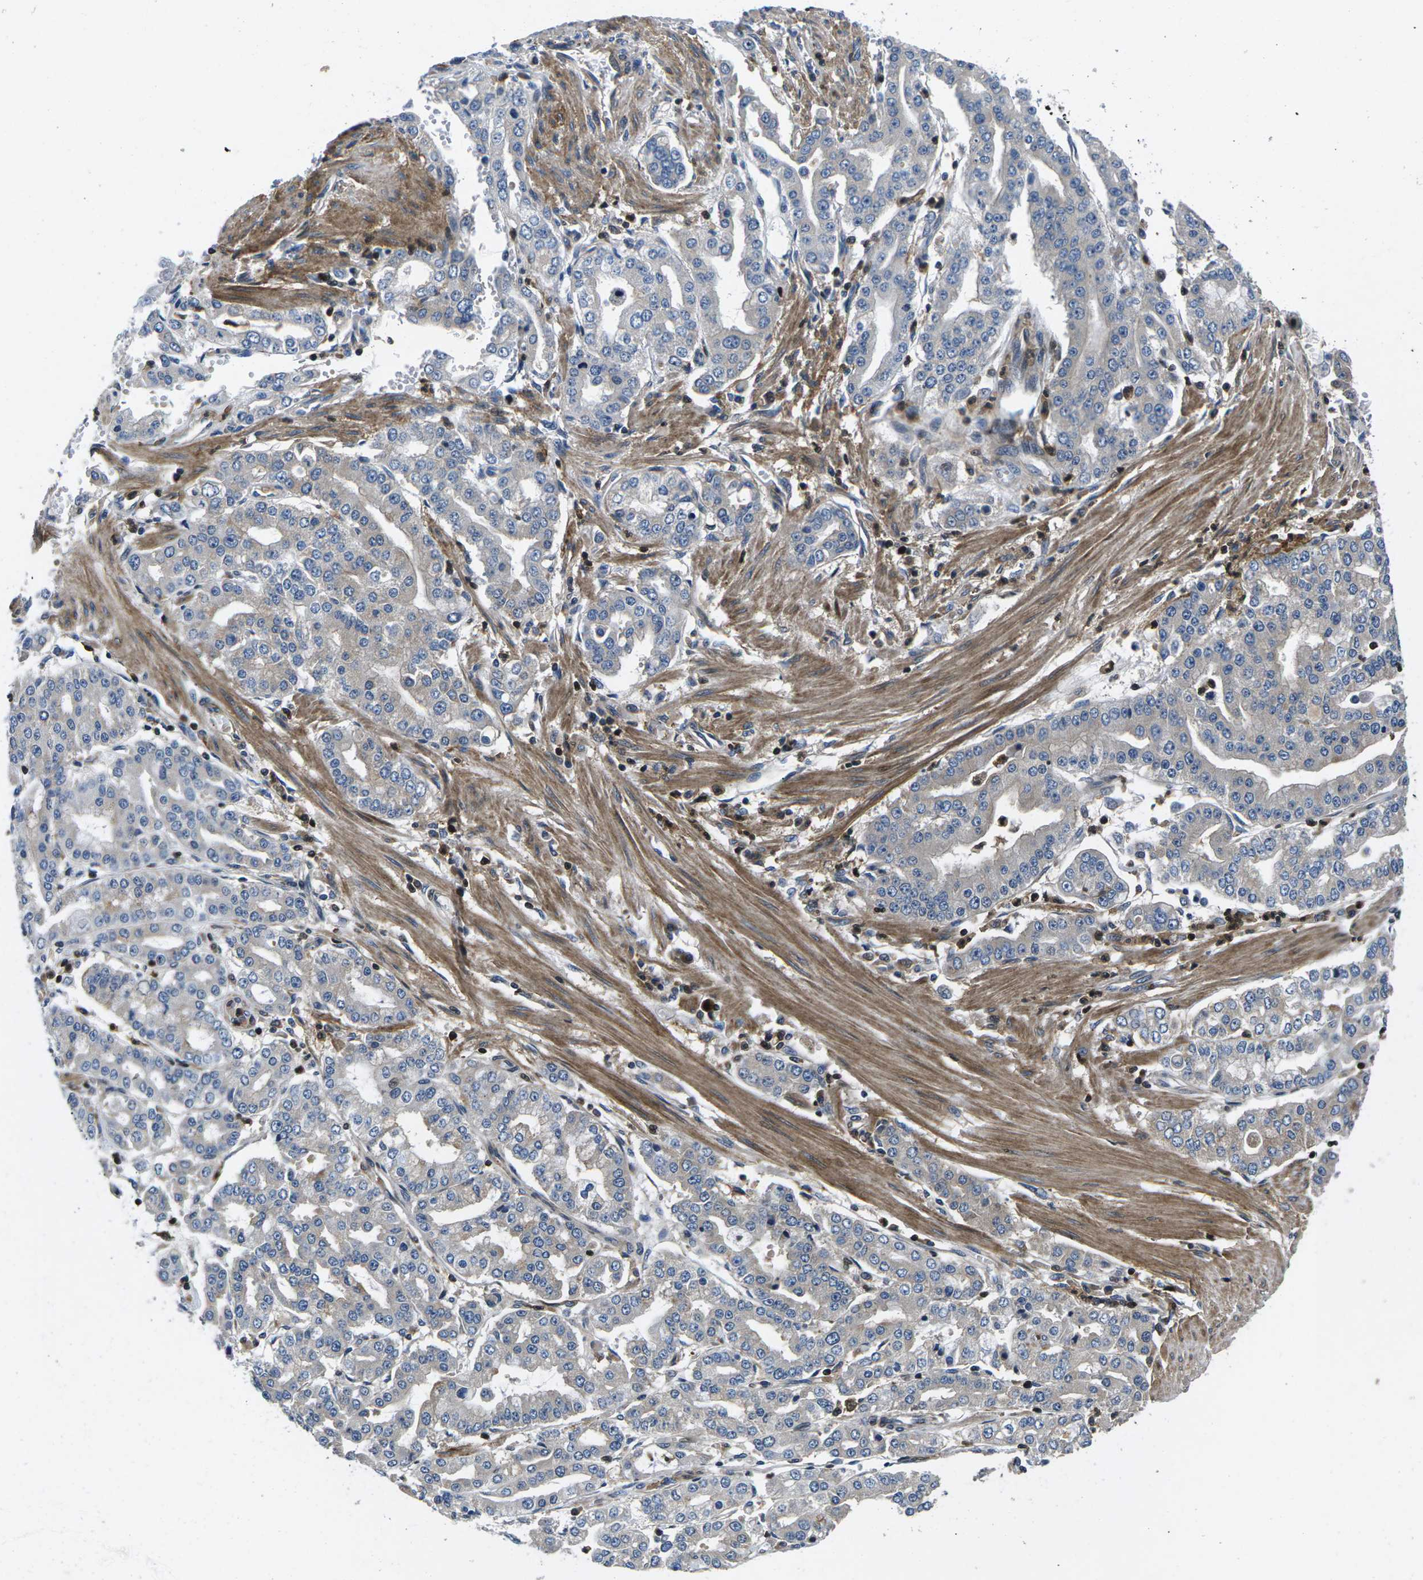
{"staining": {"intensity": "weak", "quantity": "<25%", "location": "cytoplasmic/membranous"}, "tissue": "stomach cancer", "cell_type": "Tumor cells", "image_type": "cancer", "snomed": [{"axis": "morphology", "description": "Adenocarcinoma, NOS"}, {"axis": "topography", "description": "Stomach"}], "caption": "There is no significant positivity in tumor cells of stomach cancer.", "gene": "PLCE1", "patient": {"sex": "male", "age": 76}}